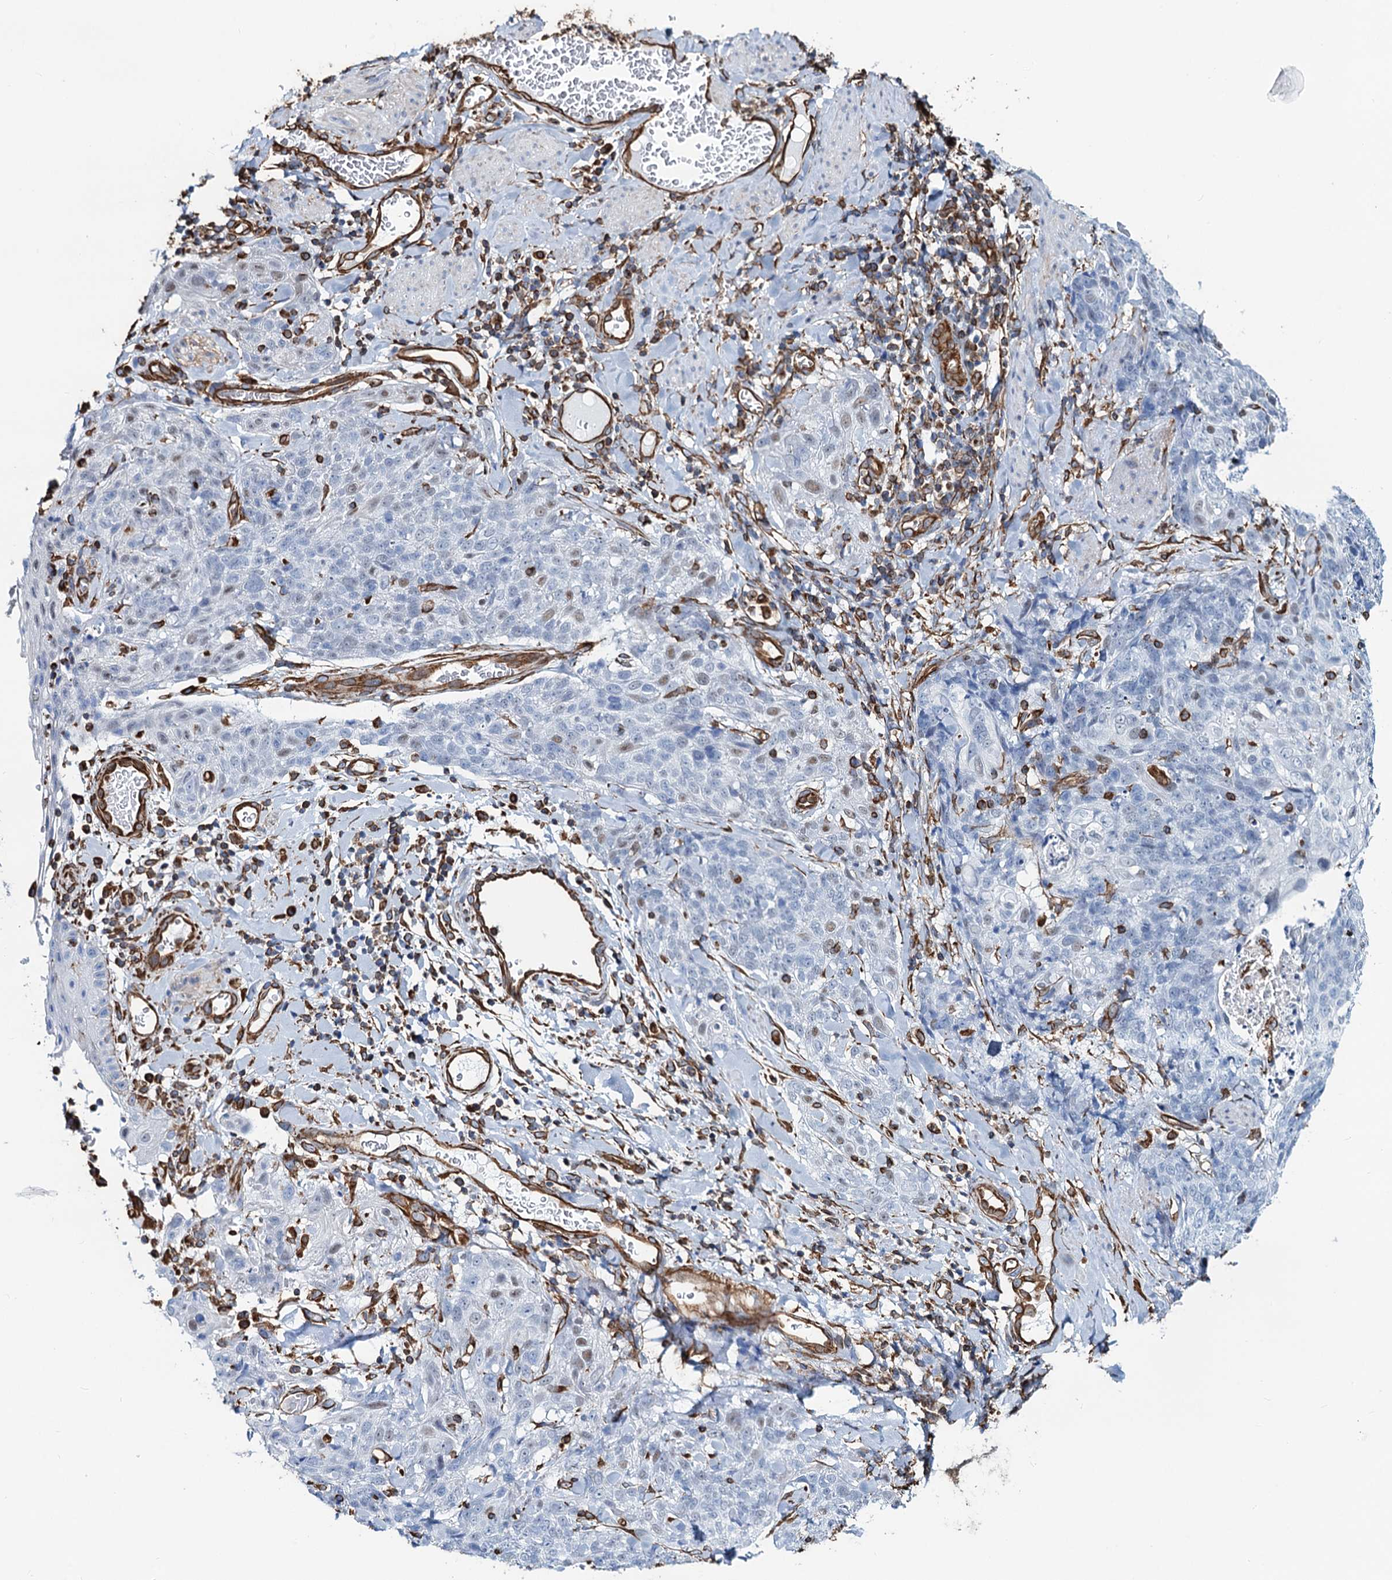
{"staining": {"intensity": "negative", "quantity": "none", "location": "none"}, "tissue": "skin cancer", "cell_type": "Tumor cells", "image_type": "cancer", "snomed": [{"axis": "morphology", "description": "Squamous cell carcinoma, NOS"}, {"axis": "topography", "description": "Skin"}, {"axis": "topography", "description": "Vulva"}], "caption": "Tumor cells are negative for brown protein staining in squamous cell carcinoma (skin).", "gene": "PGM2", "patient": {"sex": "female", "age": 85}}